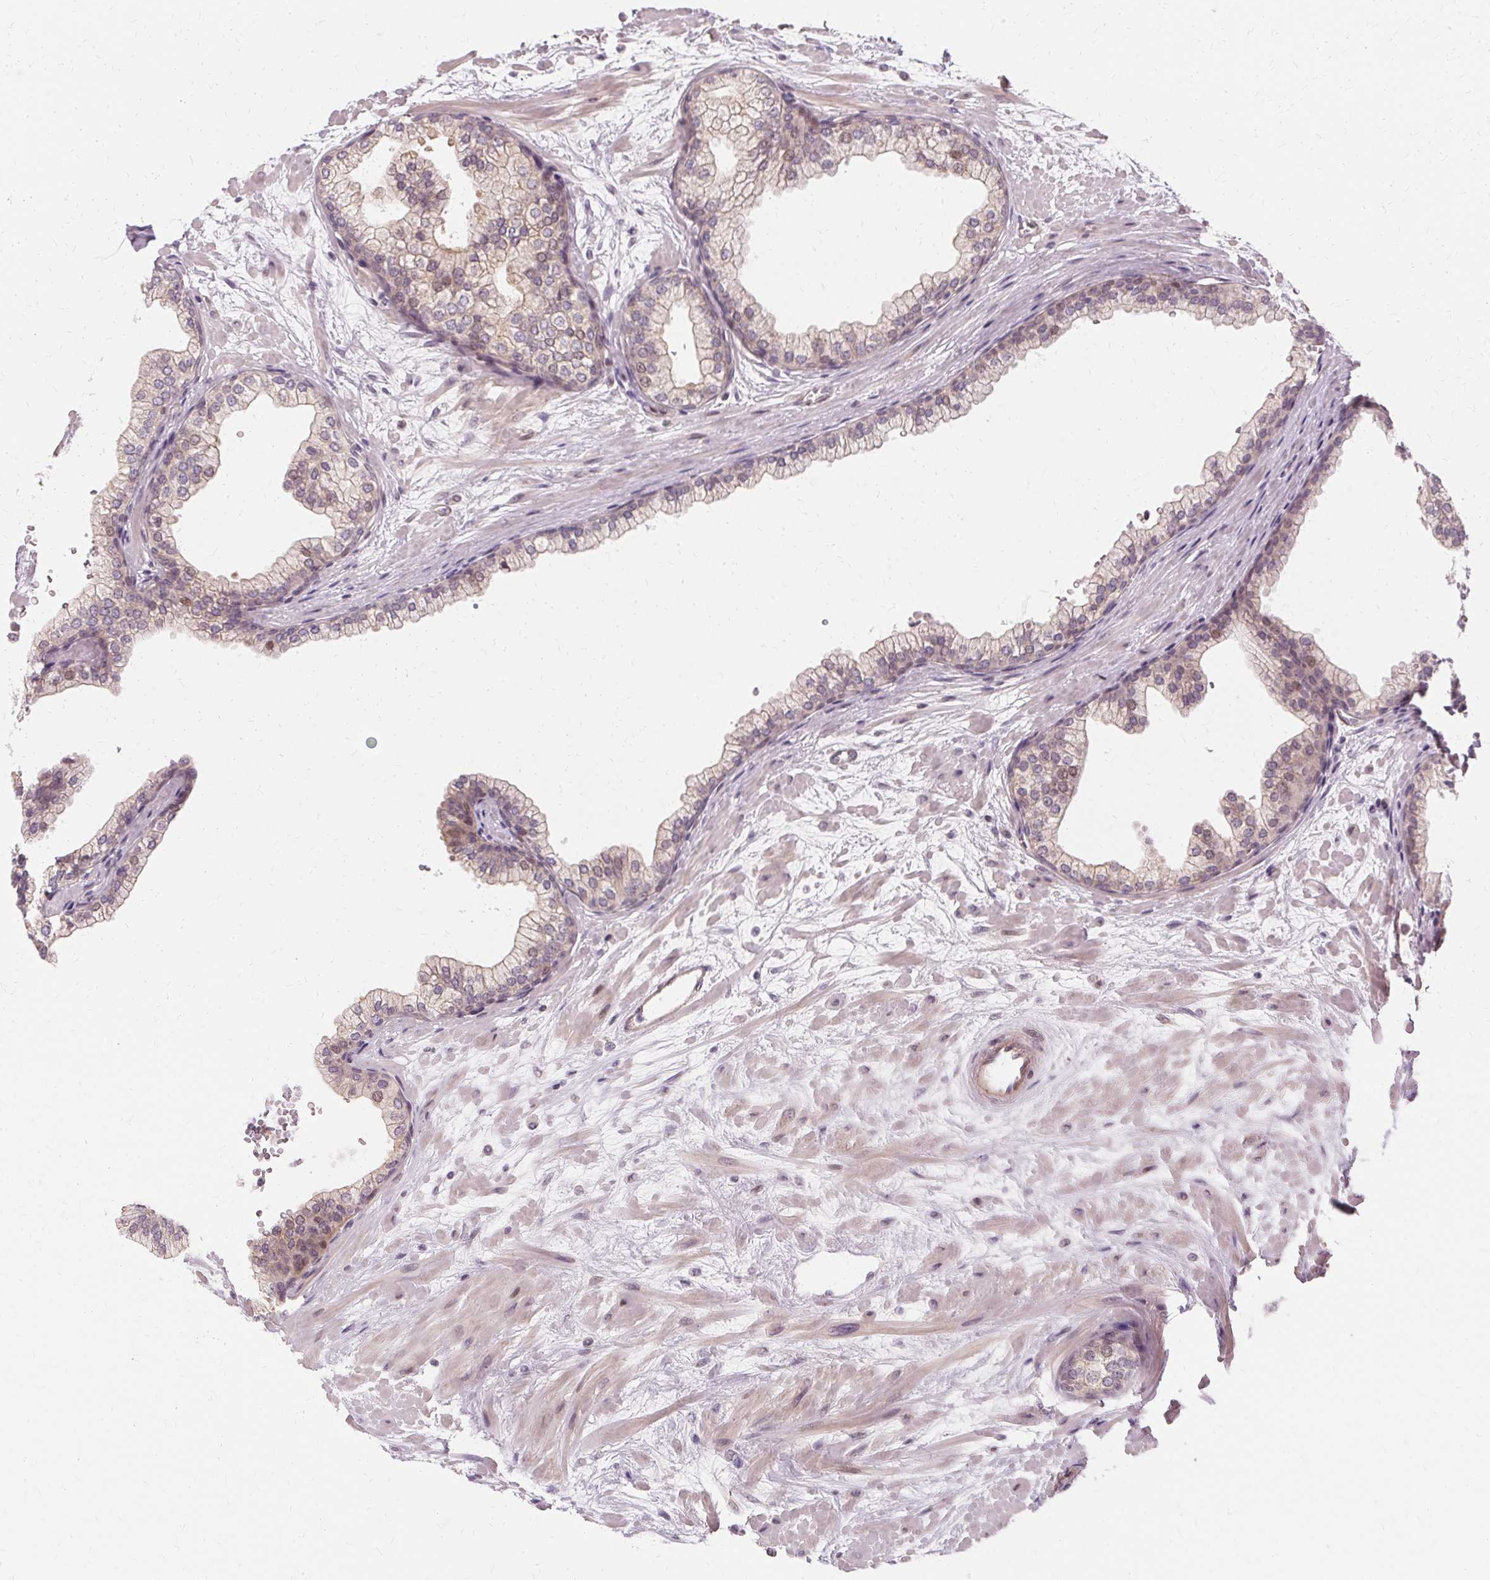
{"staining": {"intensity": "negative", "quantity": "none", "location": "none"}, "tissue": "prostate", "cell_type": "Glandular cells", "image_type": "normal", "snomed": [{"axis": "morphology", "description": "Normal tissue, NOS"}, {"axis": "topography", "description": "Prostate"}, {"axis": "topography", "description": "Peripheral nerve tissue"}], "caption": "High power microscopy image of an IHC micrograph of benign prostate, revealing no significant positivity in glandular cells. (Stains: DAB (3,3'-diaminobenzidine) immunohistochemistry with hematoxylin counter stain, Microscopy: brightfield microscopy at high magnification).", "gene": "USP8", "patient": {"sex": "male", "age": 61}}